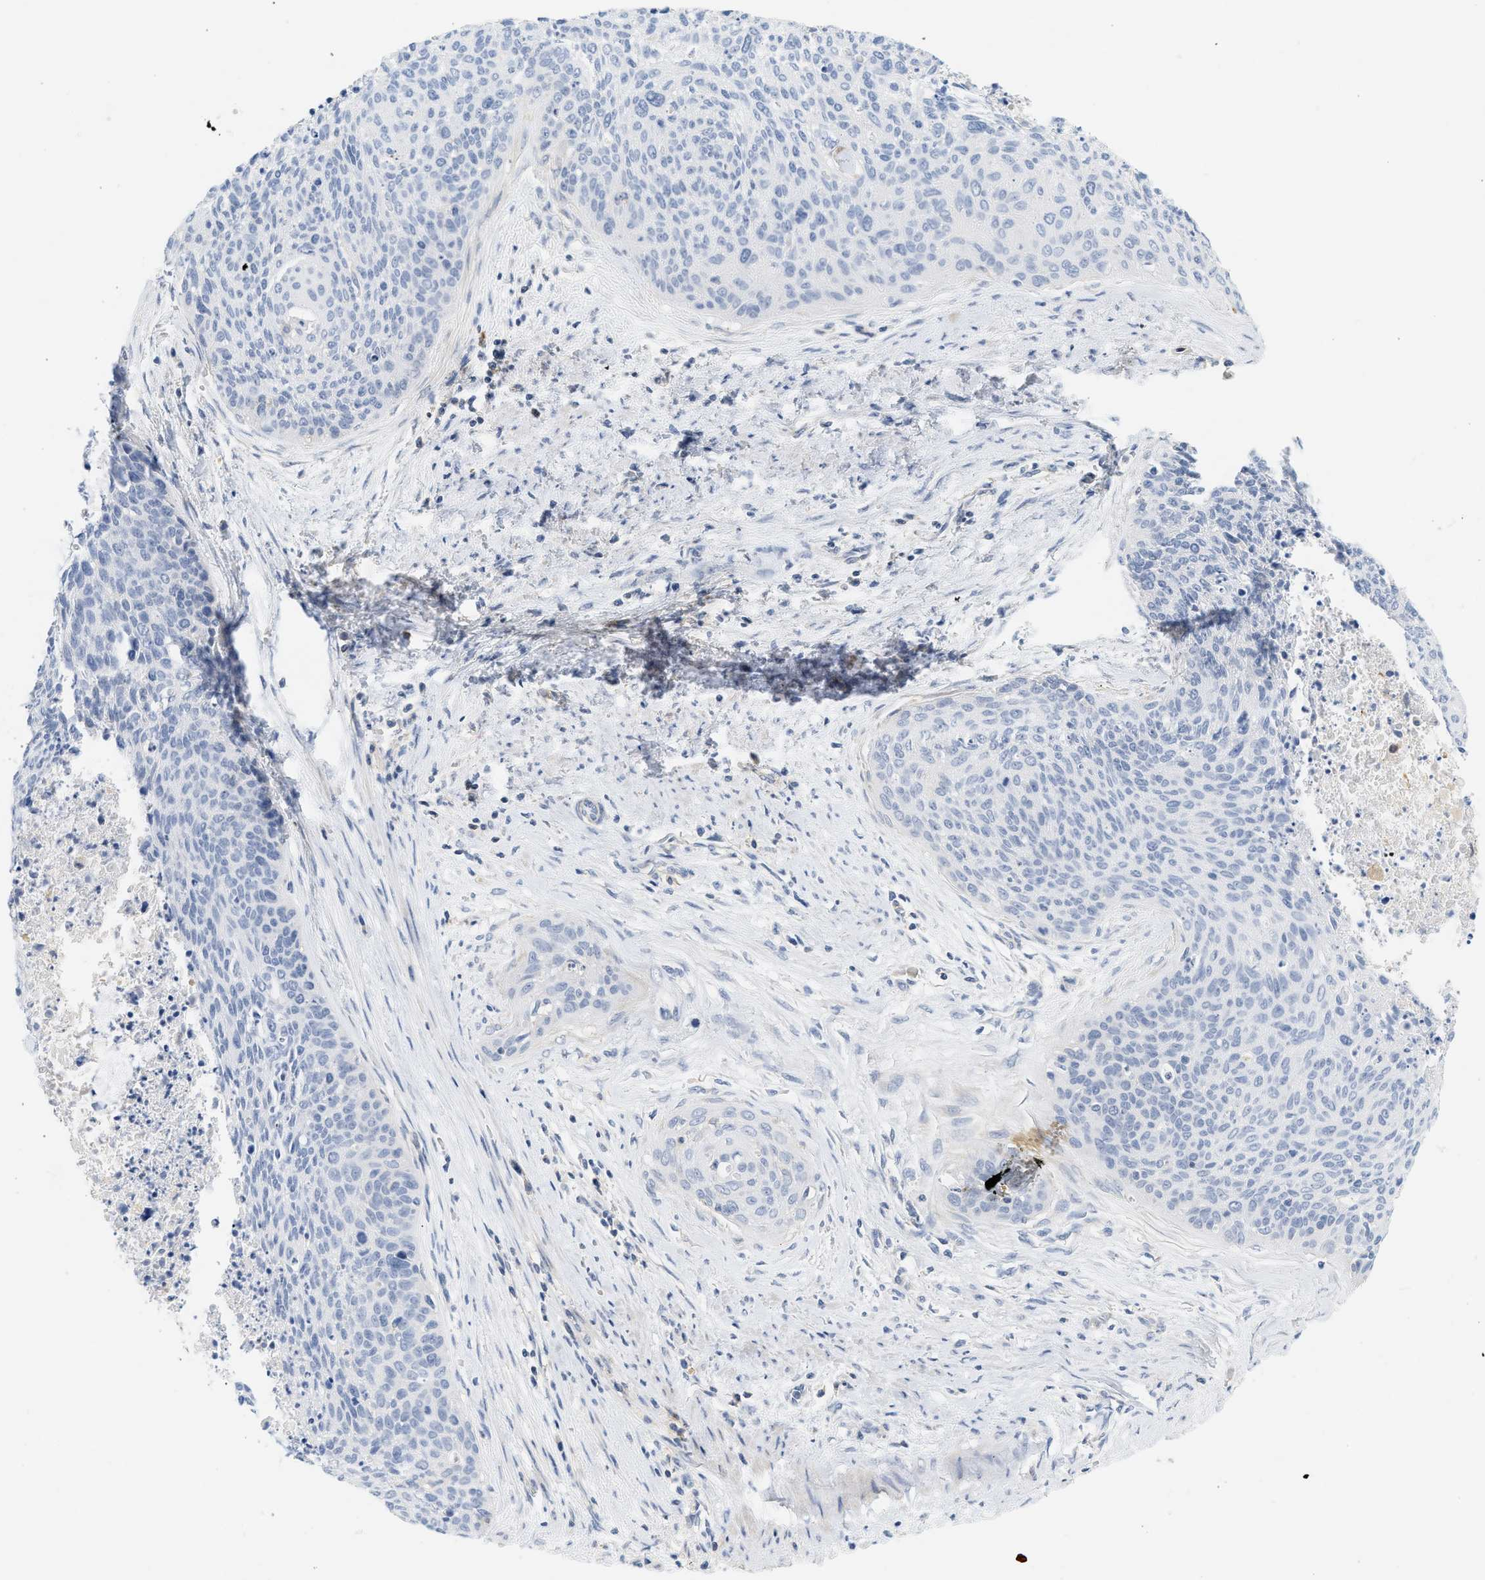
{"staining": {"intensity": "negative", "quantity": "none", "location": "none"}, "tissue": "cervical cancer", "cell_type": "Tumor cells", "image_type": "cancer", "snomed": [{"axis": "morphology", "description": "Squamous cell carcinoma, NOS"}, {"axis": "topography", "description": "Cervix"}], "caption": "A high-resolution micrograph shows immunohistochemistry (IHC) staining of squamous cell carcinoma (cervical), which demonstrates no significant positivity in tumor cells.", "gene": "BVES", "patient": {"sex": "female", "age": 55}}